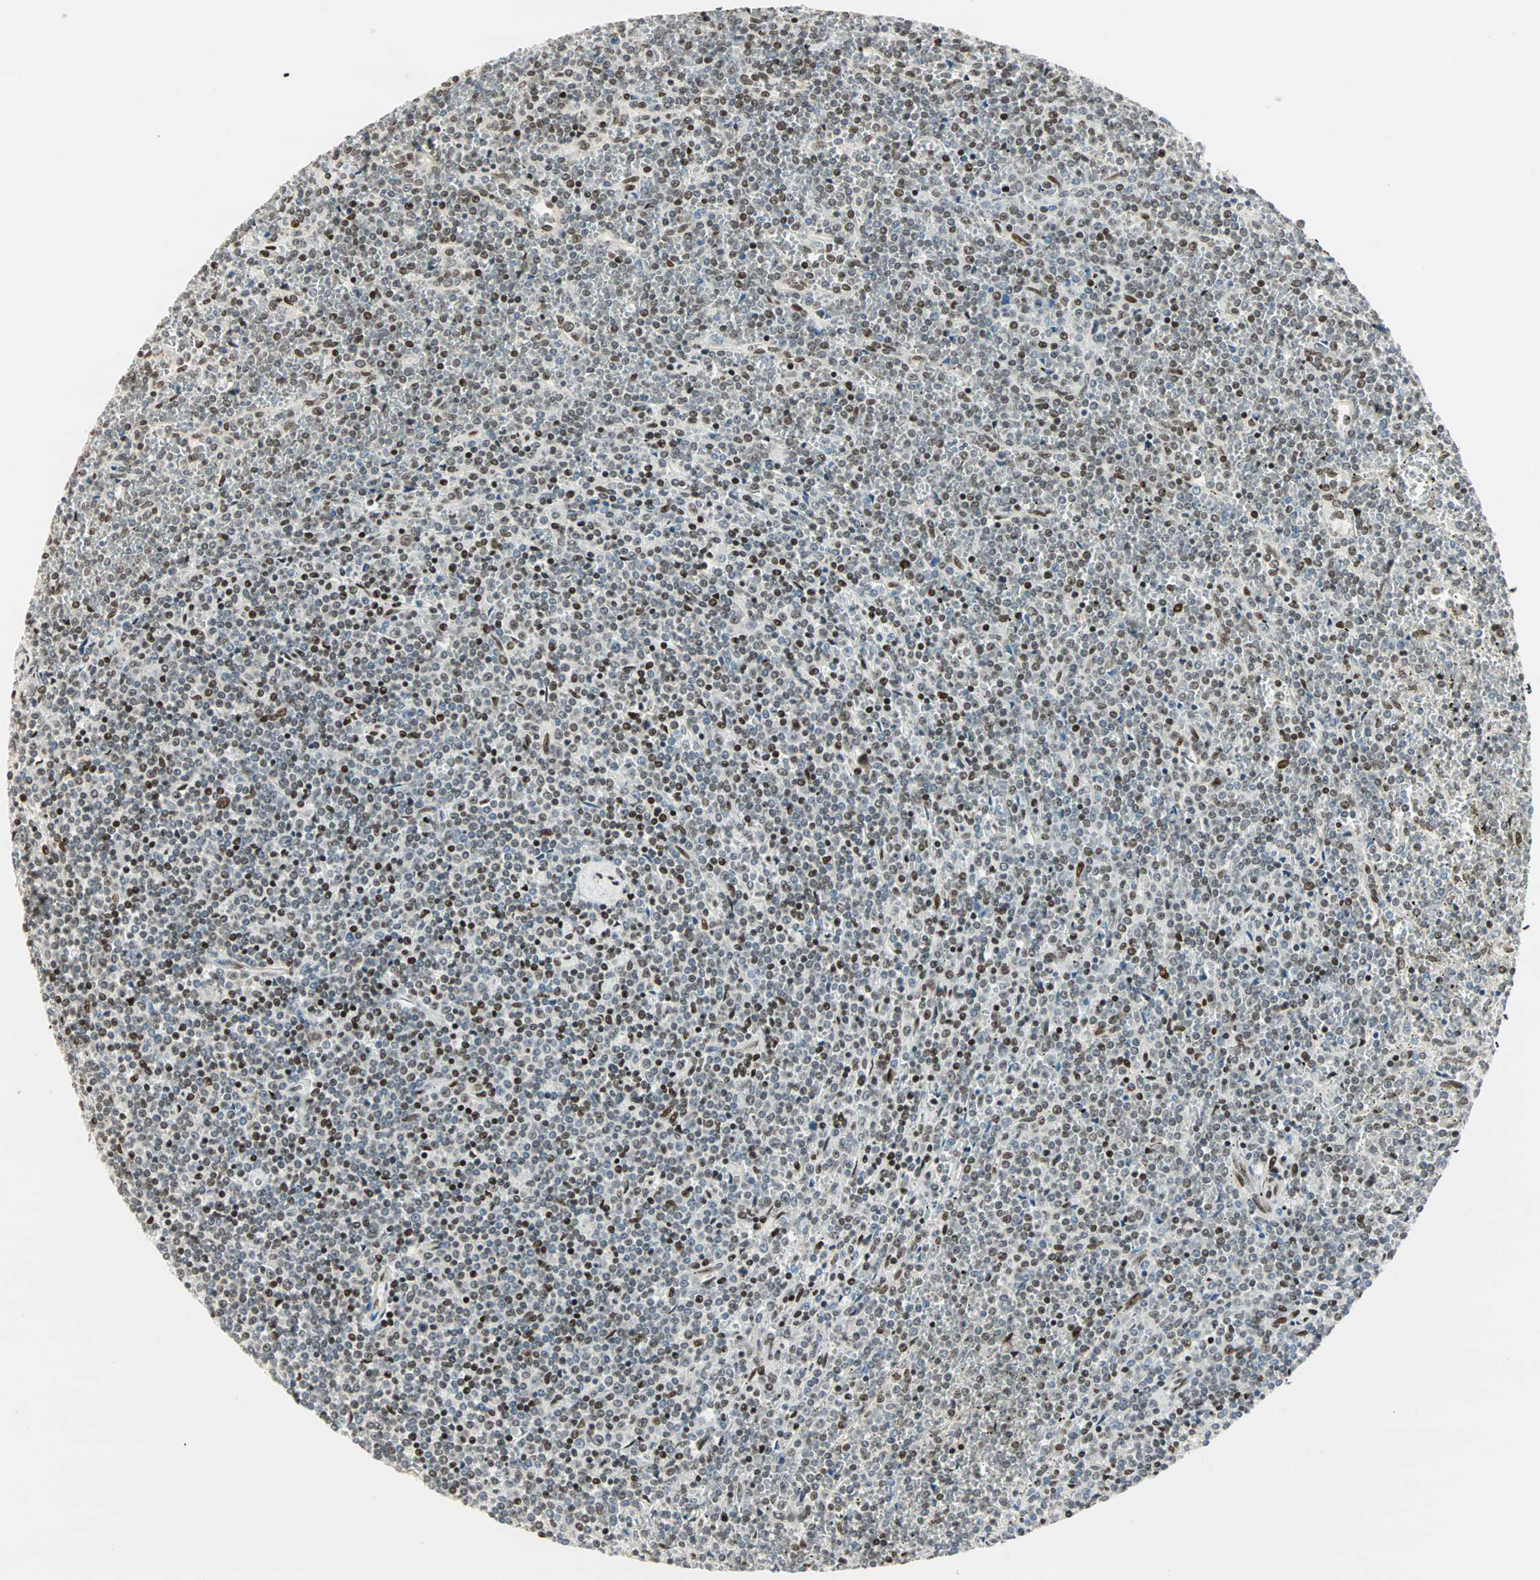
{"staining": {"intensity": "strong", "quantity": "25%-75%", "location": "nuclear"}, "tissue": "lymphoma", "cell_type": "Tumor cells", "image_type": "cancer", "snomed": [{"axis": "morphology", "description": "Malignant lymphoma, non-Hodgkin's type, Low grade"}, {"axis": "topography", "description": "Spleen"}], "caption": "Malignant lymphoma, non-Hodgkin's type (low-grade) stained for a protein (brown) demonstrates strong nuclear positive staining in about 25%-75% of tumor cells.", "gene": "BLM", "patient": {"sex": "female", "age": 19}}